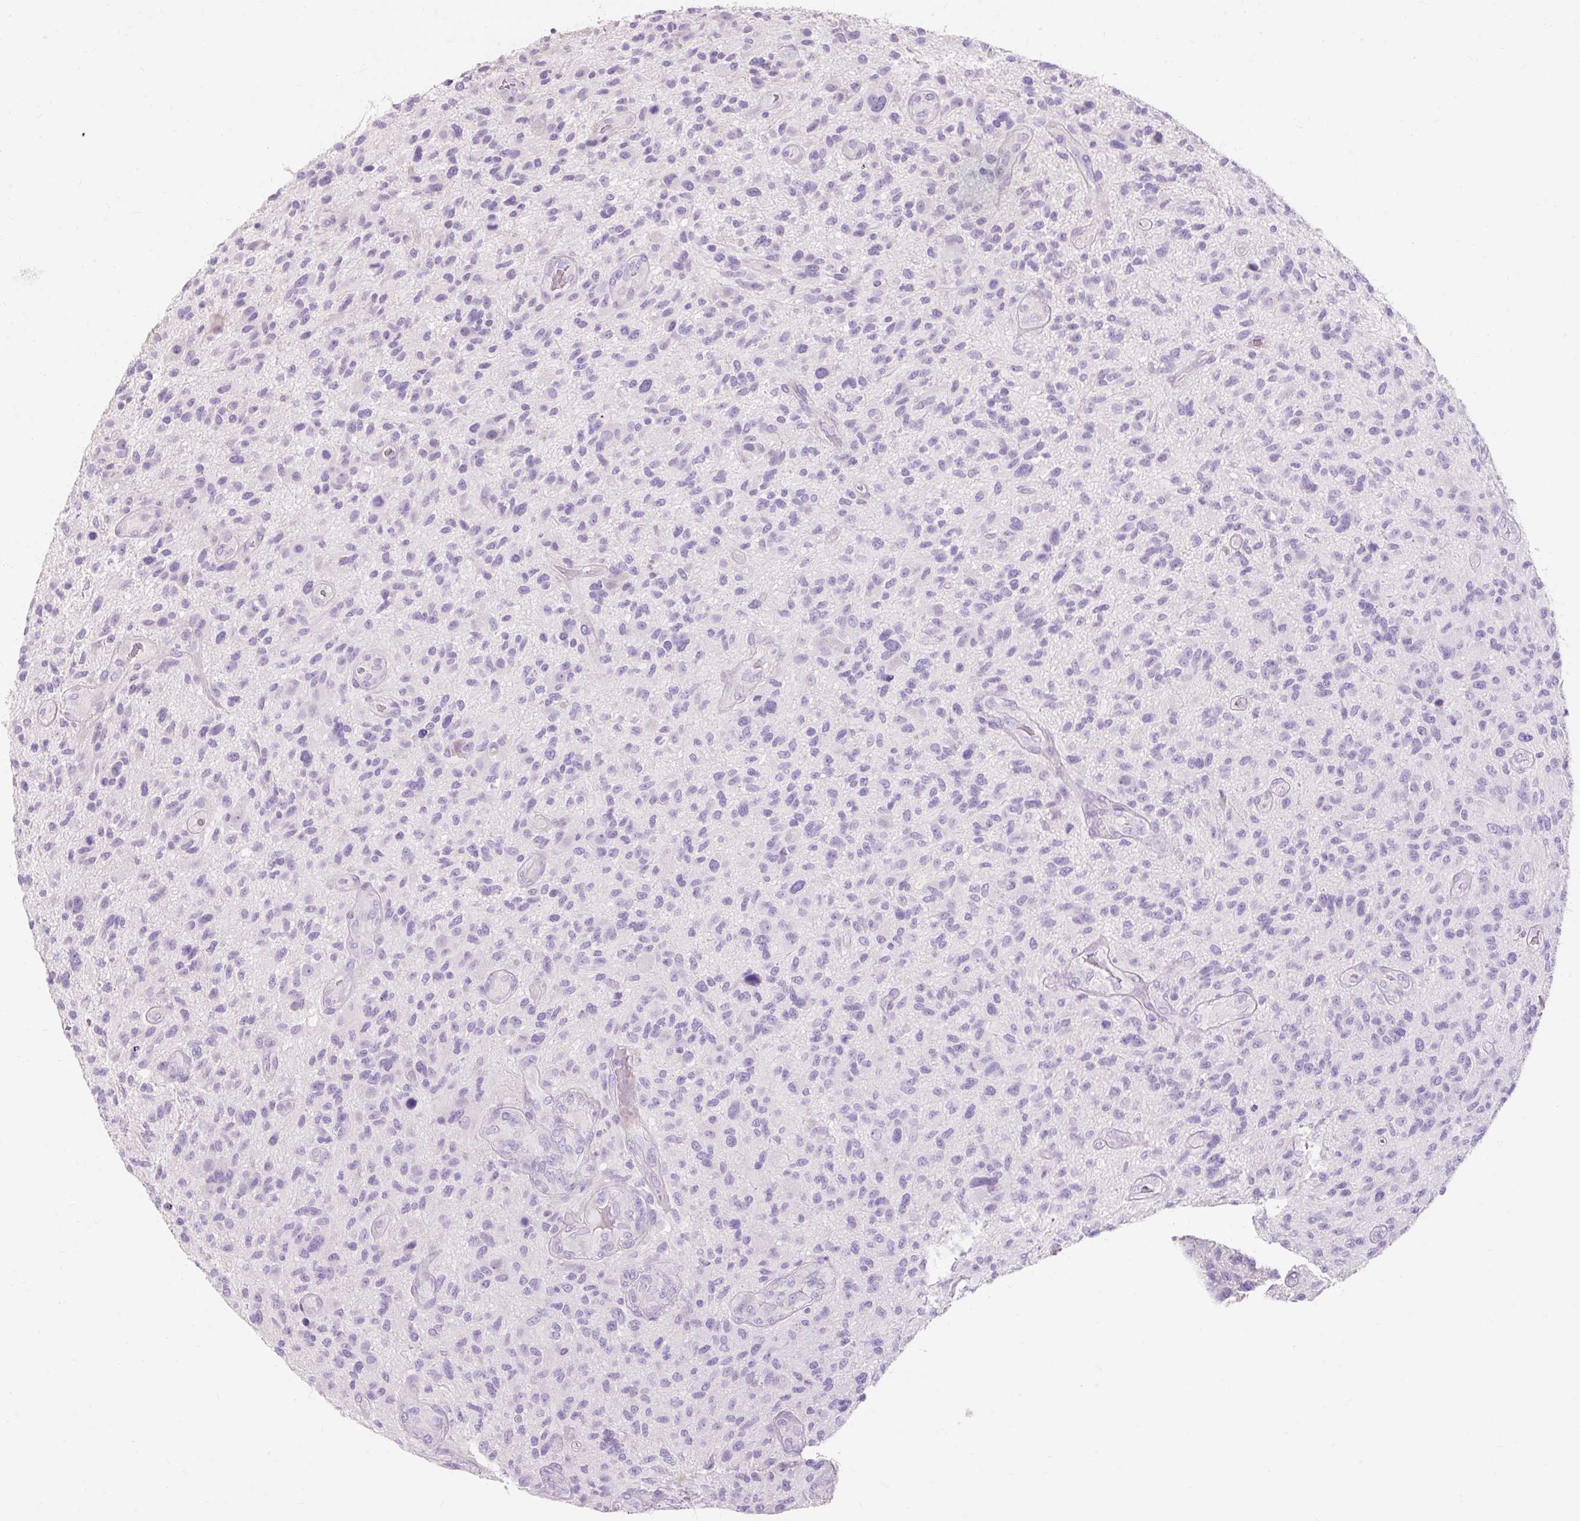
{"staining": {"intensity": "negative", "quantity": "none", "location": "none"}, "tissue": "glioma", "cell_type": "Tumor cells", "image_type": "cancer", "snomed": [{"axis": "morphology", "description": "Glioma, malignant, High grade"}, {"axis": "topography", "description": "Brain"}], "caption": "High-grade glioma (malignant) stained for a protein using immunohistochemistry displays no expression tumor cells.", "gene": "TMEM213", "patient": {"sex": "male", "age": 47}}